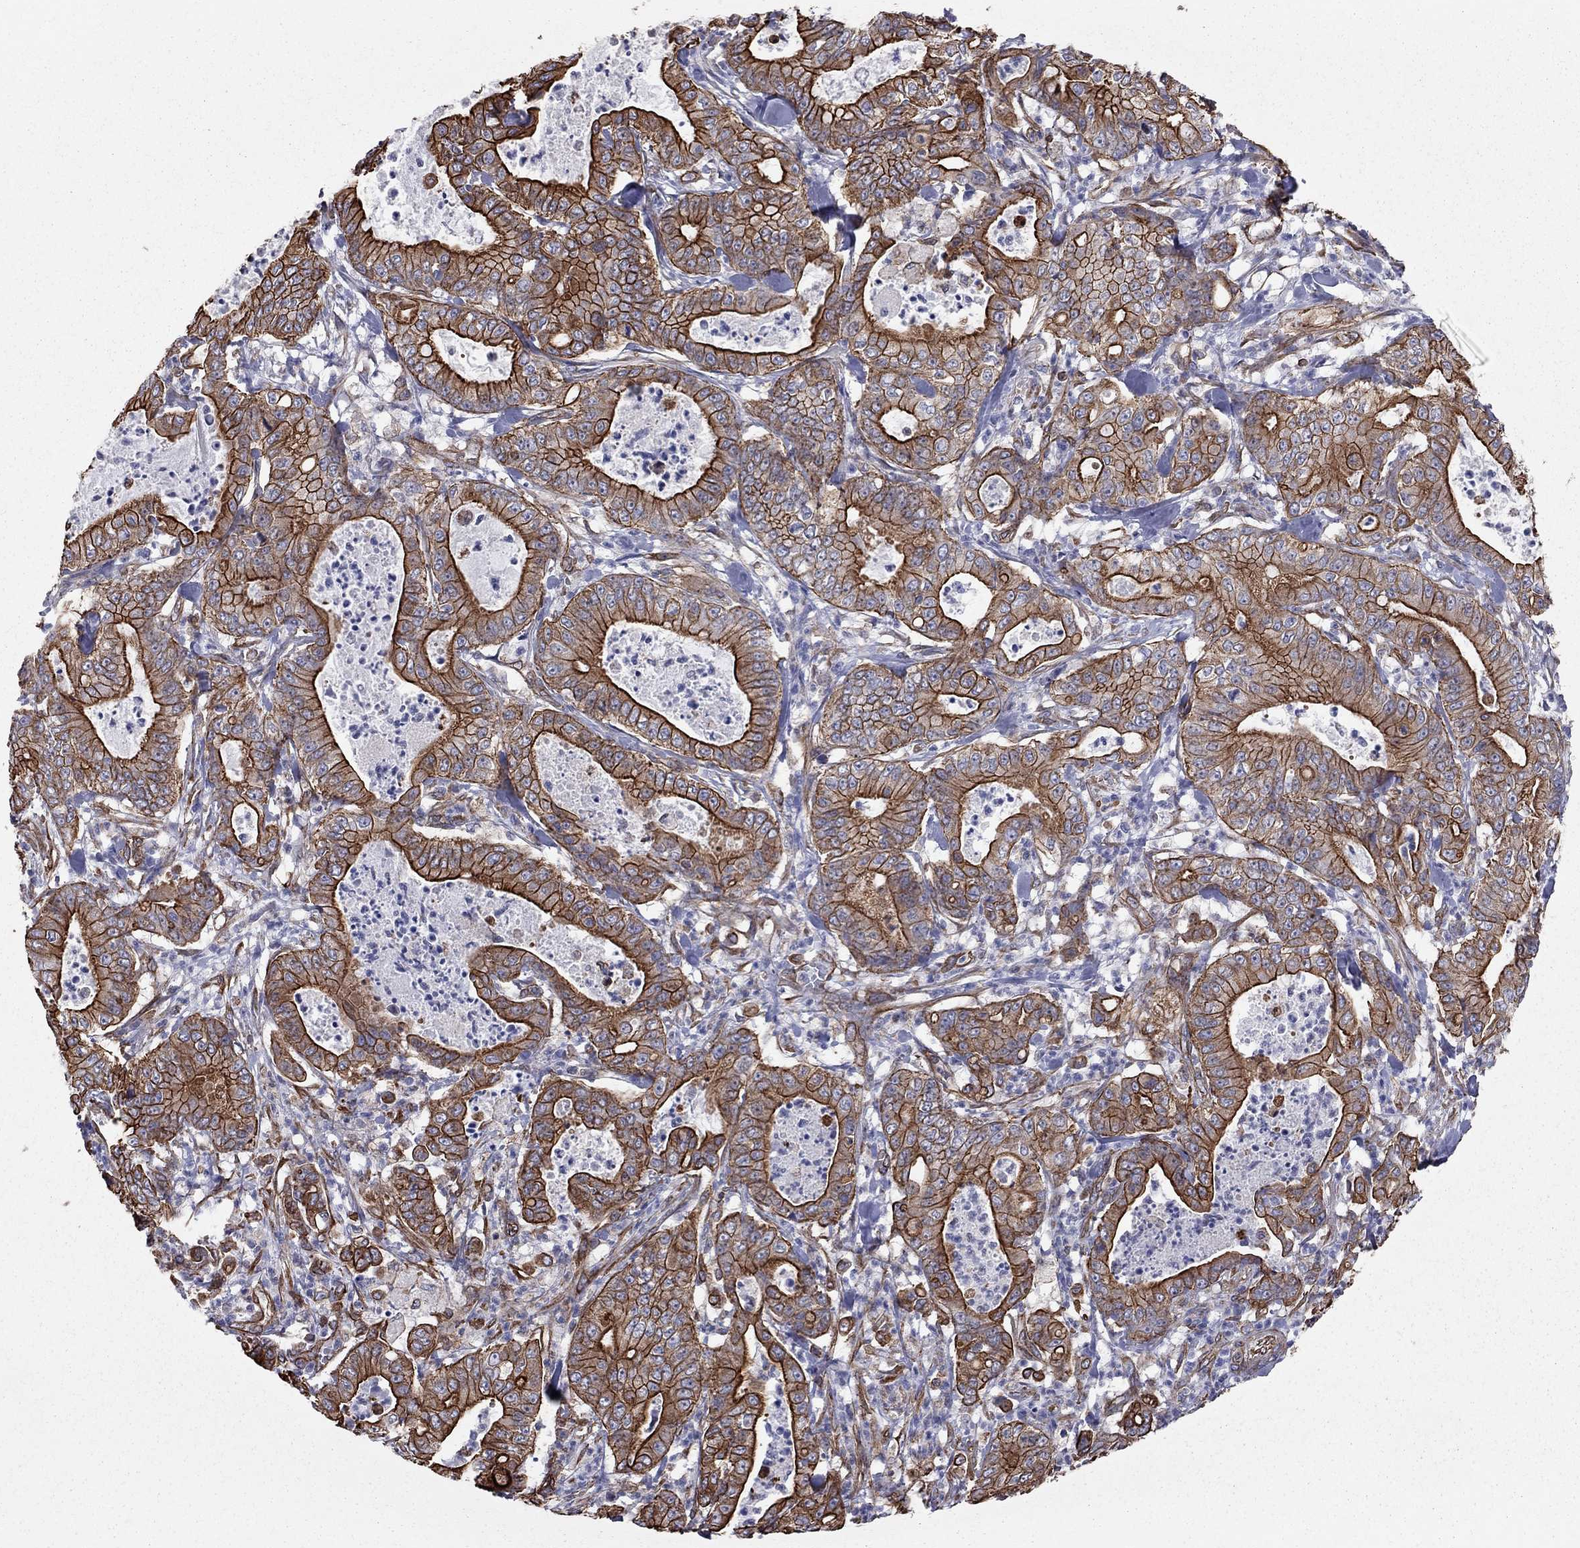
{"staining": {"intensity": "strong", "quantity": ">75%", "location": "cytoplasmic/membranous"}, "tissue": "pancreatic cancer", "cell_type": "Tumor cells", "image_type": "cancer", "snomed": [{"axis": "morphology", "description": "Adenocarcinoma, NOS"}, {"axis": "topography", "description": "Pancreas"}], "caption": "Protein expression by IHC displays strong cytoplasmic/membranous staining in about >75% of tumor cells in pancreatic cancer.", "gene": "BICDL2", "patient": {"sex": "male", "age": 71}}